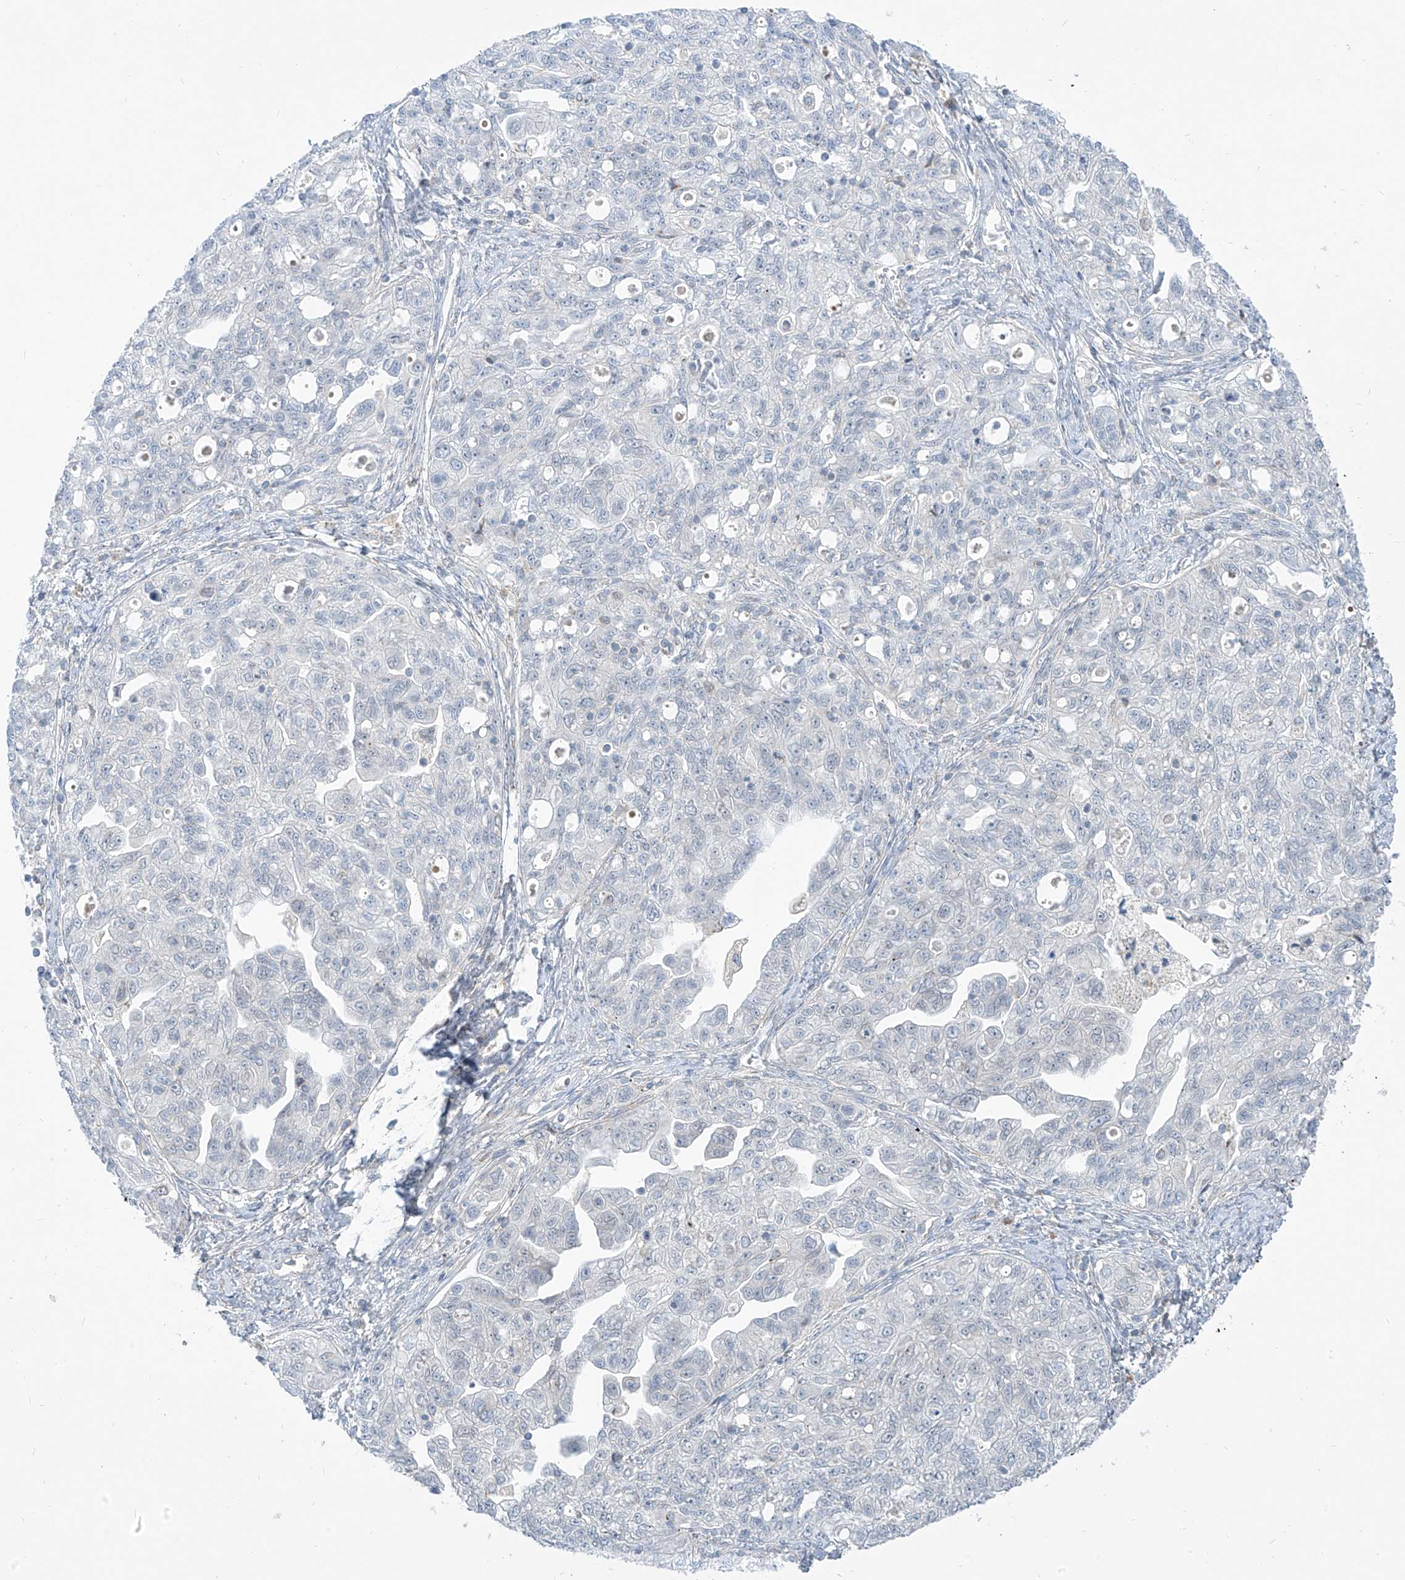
{"staining": {"intensity": "negative", "quantity": "none", "location": "none"}, "tissue": "ovarian cancer", "cell_type": "Tumor cells", "image_type": "cancer", "snomed": [{"axis": "morphology", "description": "Carcinoma, NOS"}, {"axis": "morphology", "description": "Cystadenocarcinoma, serous, NOS"}, {"axis": "topography", "description": "Ovary"}], "caption": "High power microscopy histopathology image of an immunohistochemistry image of ovarian cancer, revealing no significant positivity in tumor cells.", "gene": "KRTAP25-1", "patient": {"sex": "female", "age": 69}}